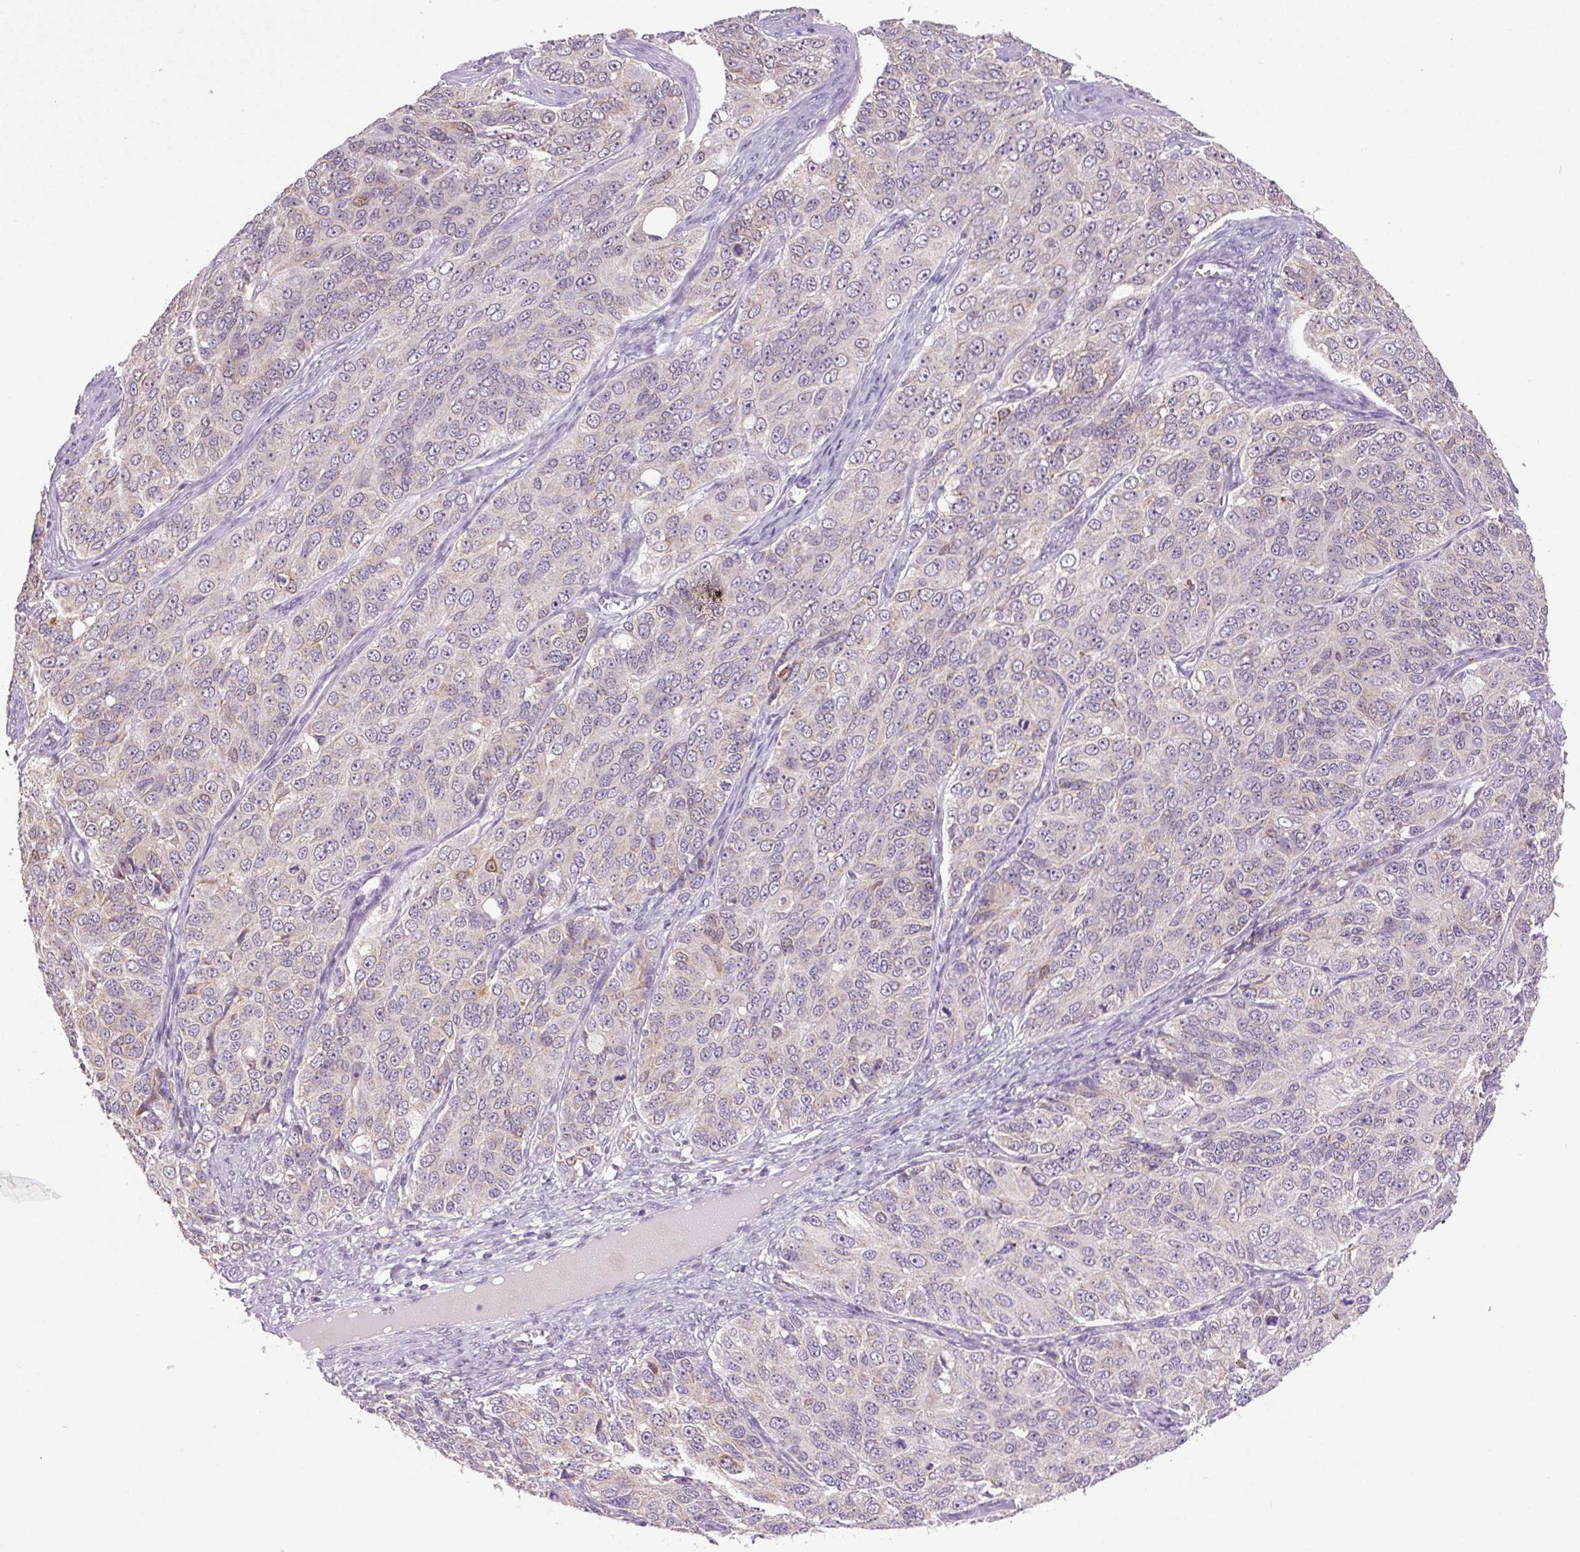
{"staining": {"intensity": "weak", "quantity": "<25%", "location": "cytoplasmic/membranous"}, "tissue": "ovarian cancer", "cell_type": "Tumor cells", "image_type": "cancer", "snomed": [{"axis": "morphology", "description": "Carcinoma, endometroid"}, {"axis": "topography", "description": "Ovary"}], "caption": "Protein analysis of ovarian cancer displays no significant expression in tumor cells.", "gene": "SGF29", "patient": {"sex": "female", "age": 51}}